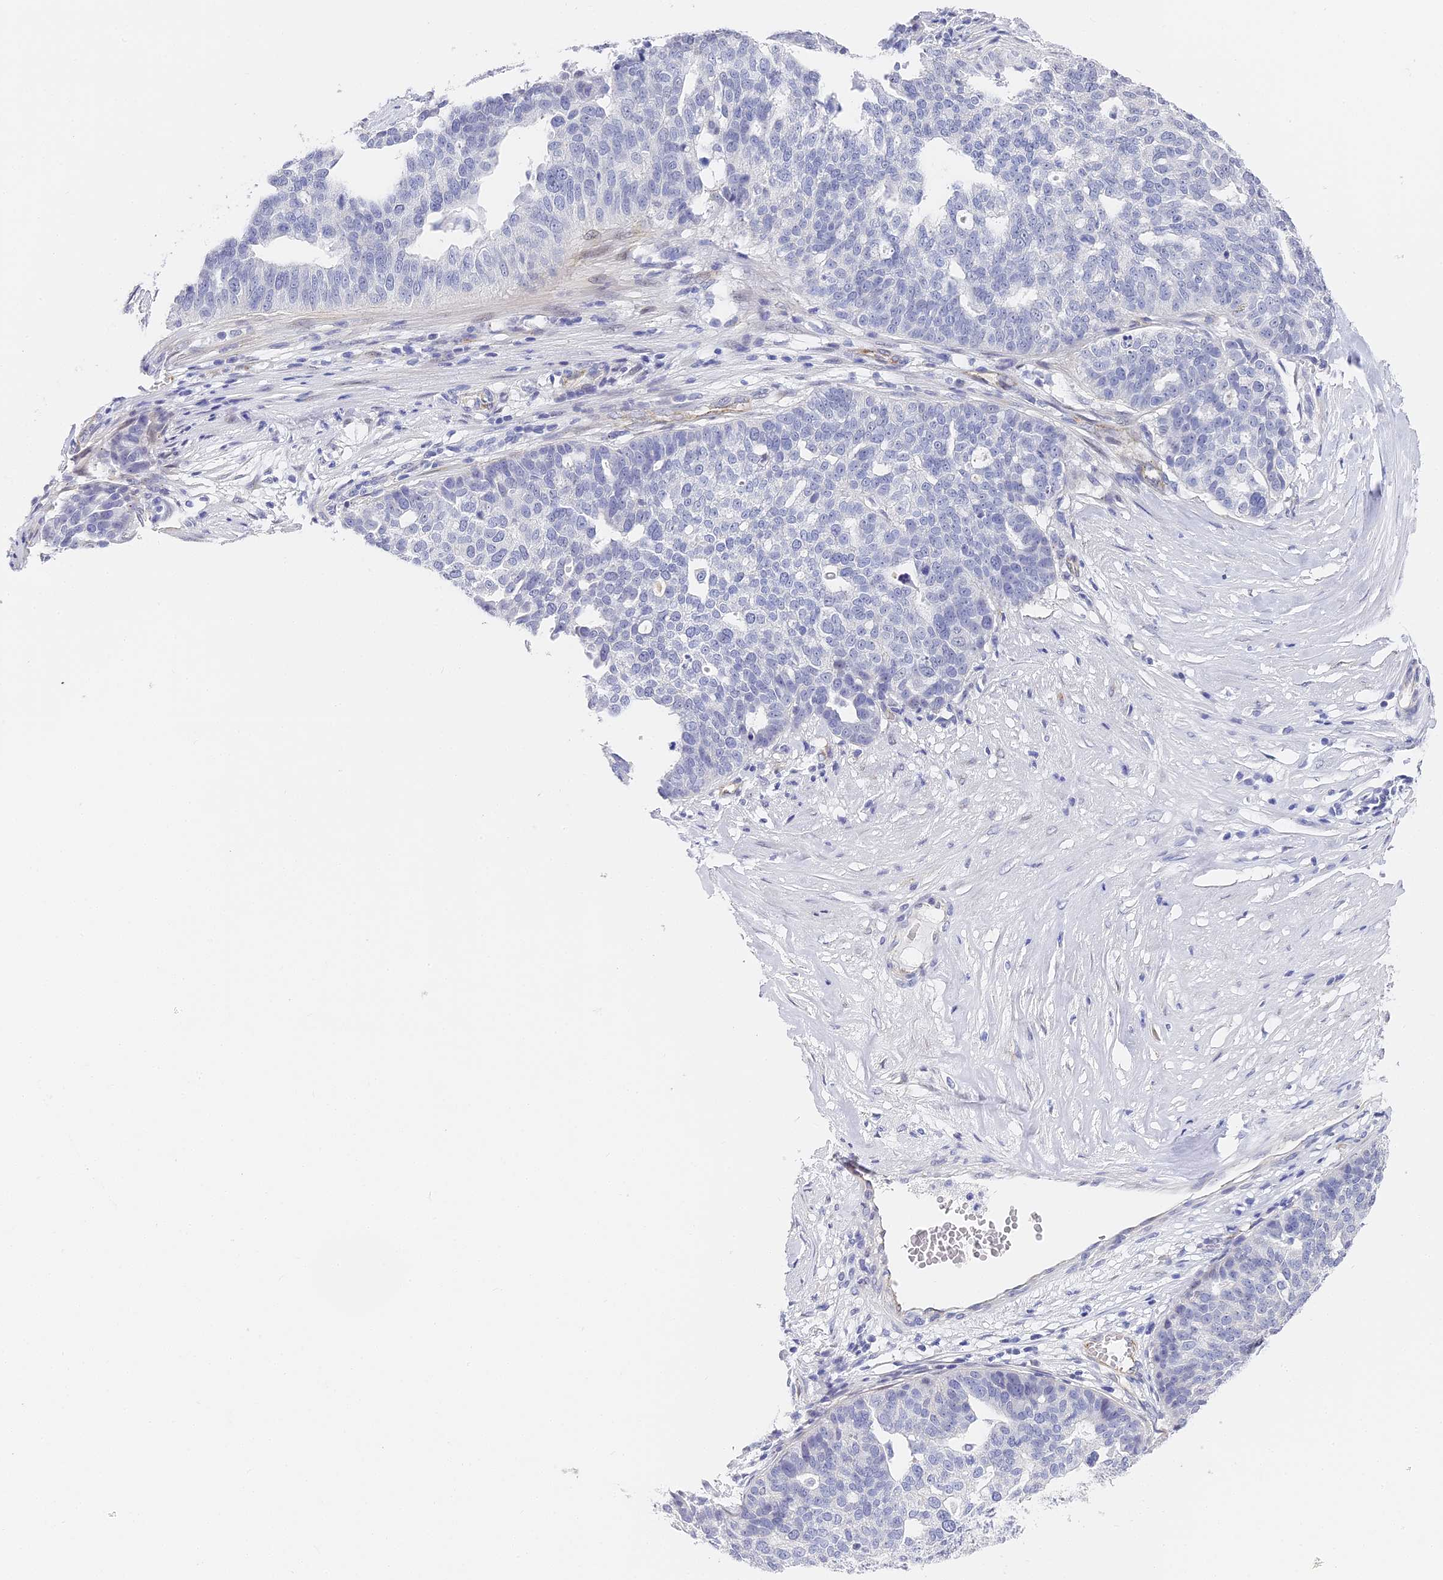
{"staining": {"intensity": "negative", "quantity": "none", "location": "none"}, "tissue": "ovarian cancer", "cell_type": "Tumor cells", "image_type": "cancer", "snomed": [{"axis": "morphology", "description": "Cystadenocarcinoma, serous, NOS"}, {"axis": "topography", "description": "Ovary"}], "caption": "There is no significant expression in tumor cells of ovarian serous cystadenocarcinoma.", "gene": "GJA1", "patient": {"sex": "female", "age": 59}}